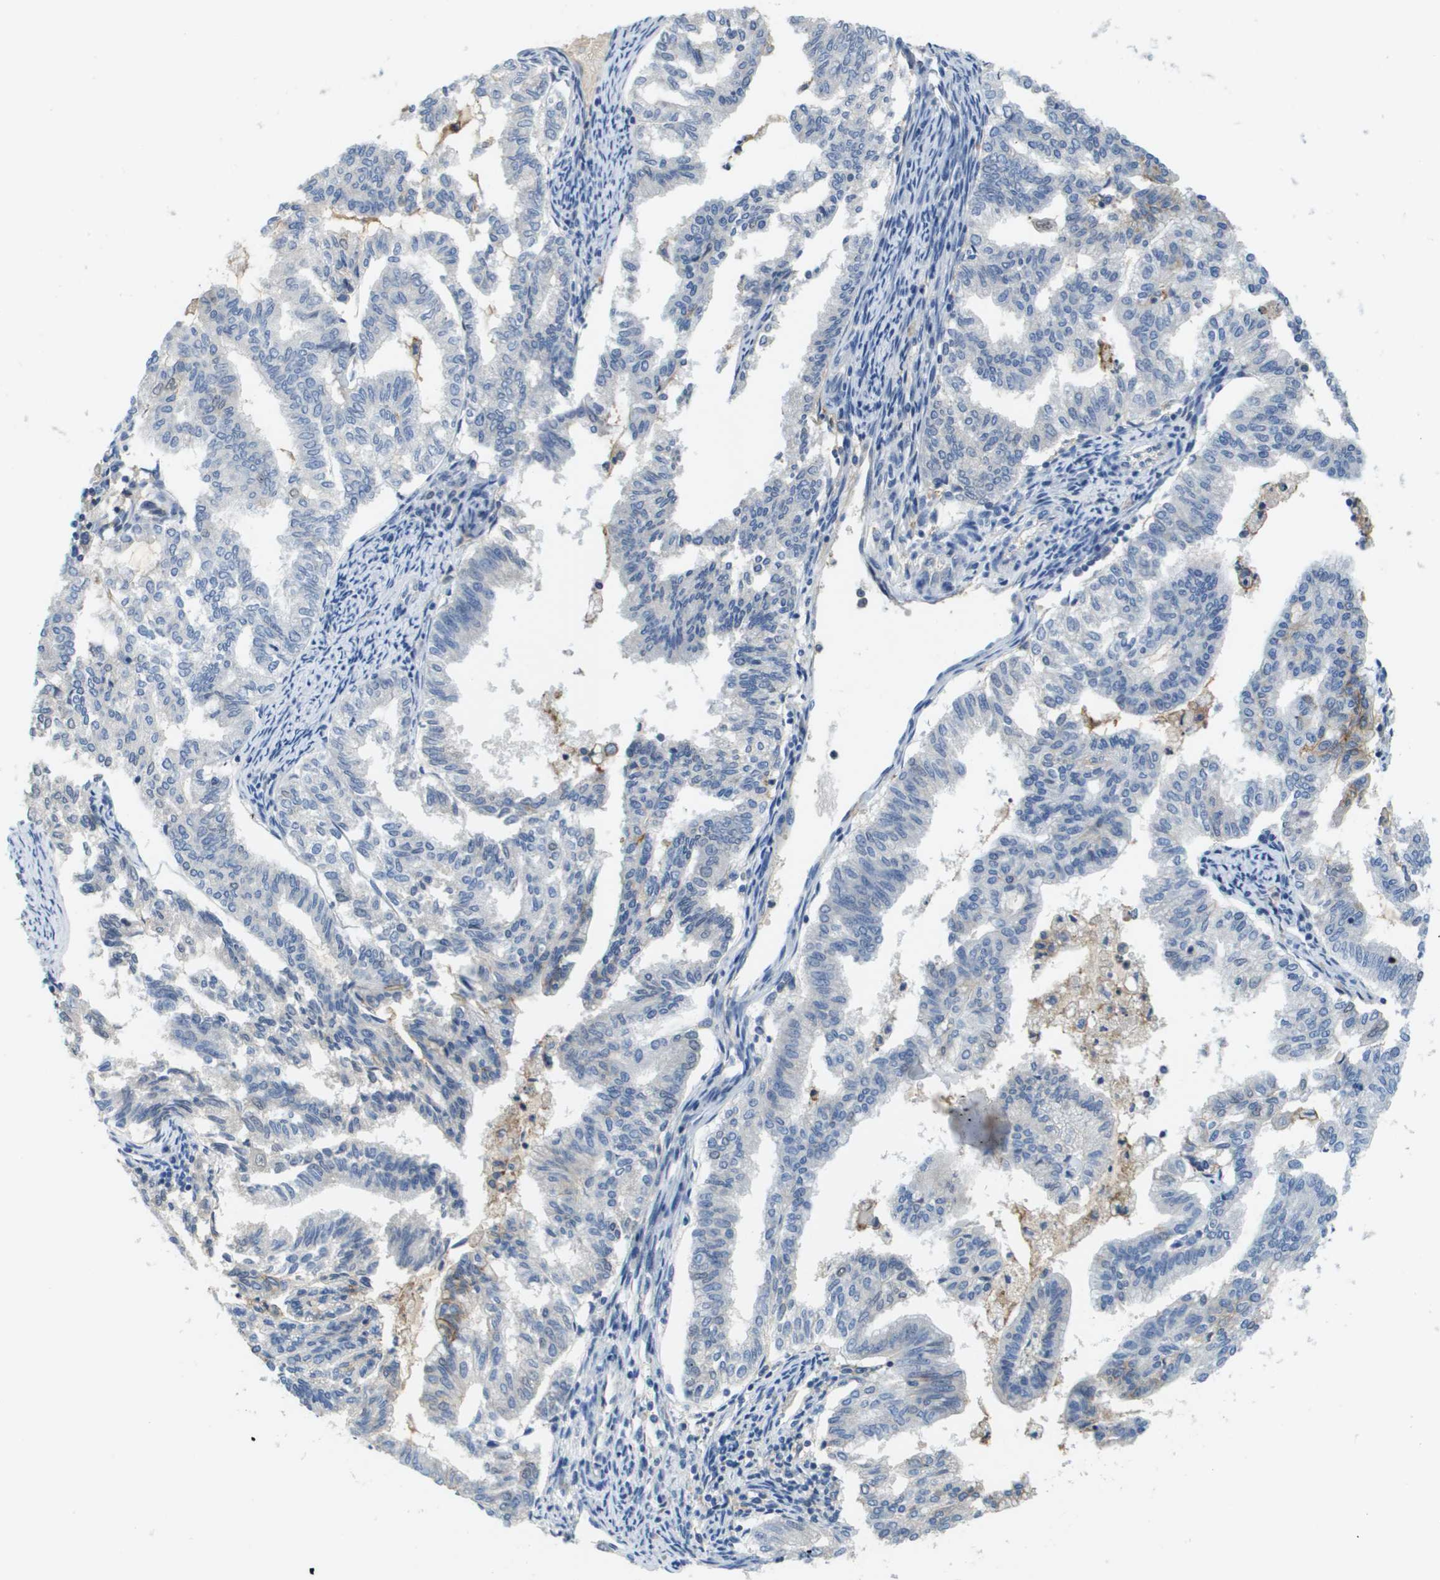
{"staining": {"intensity": "moderate", "quantity": "<25%", "location": "cytoplasmic/membranous"}, "tissue": "endometrial cancer", "cell_type": "Tumor cells", "image_type": "cancer", "snomed": [{"axis": "morphology", "description": "Adenocarcinoma, NOS"}, {"axis": "topography", "description": "Endometrium"}], "caption": "Endometrial cancer was stained to show a protein in brown. There is low levels of moderate cytoplasmic/membranous expression in approximately <25% of tumor cells.", "gene": "SLC16A3", "patient": {"sex": "female", "age": 79}}